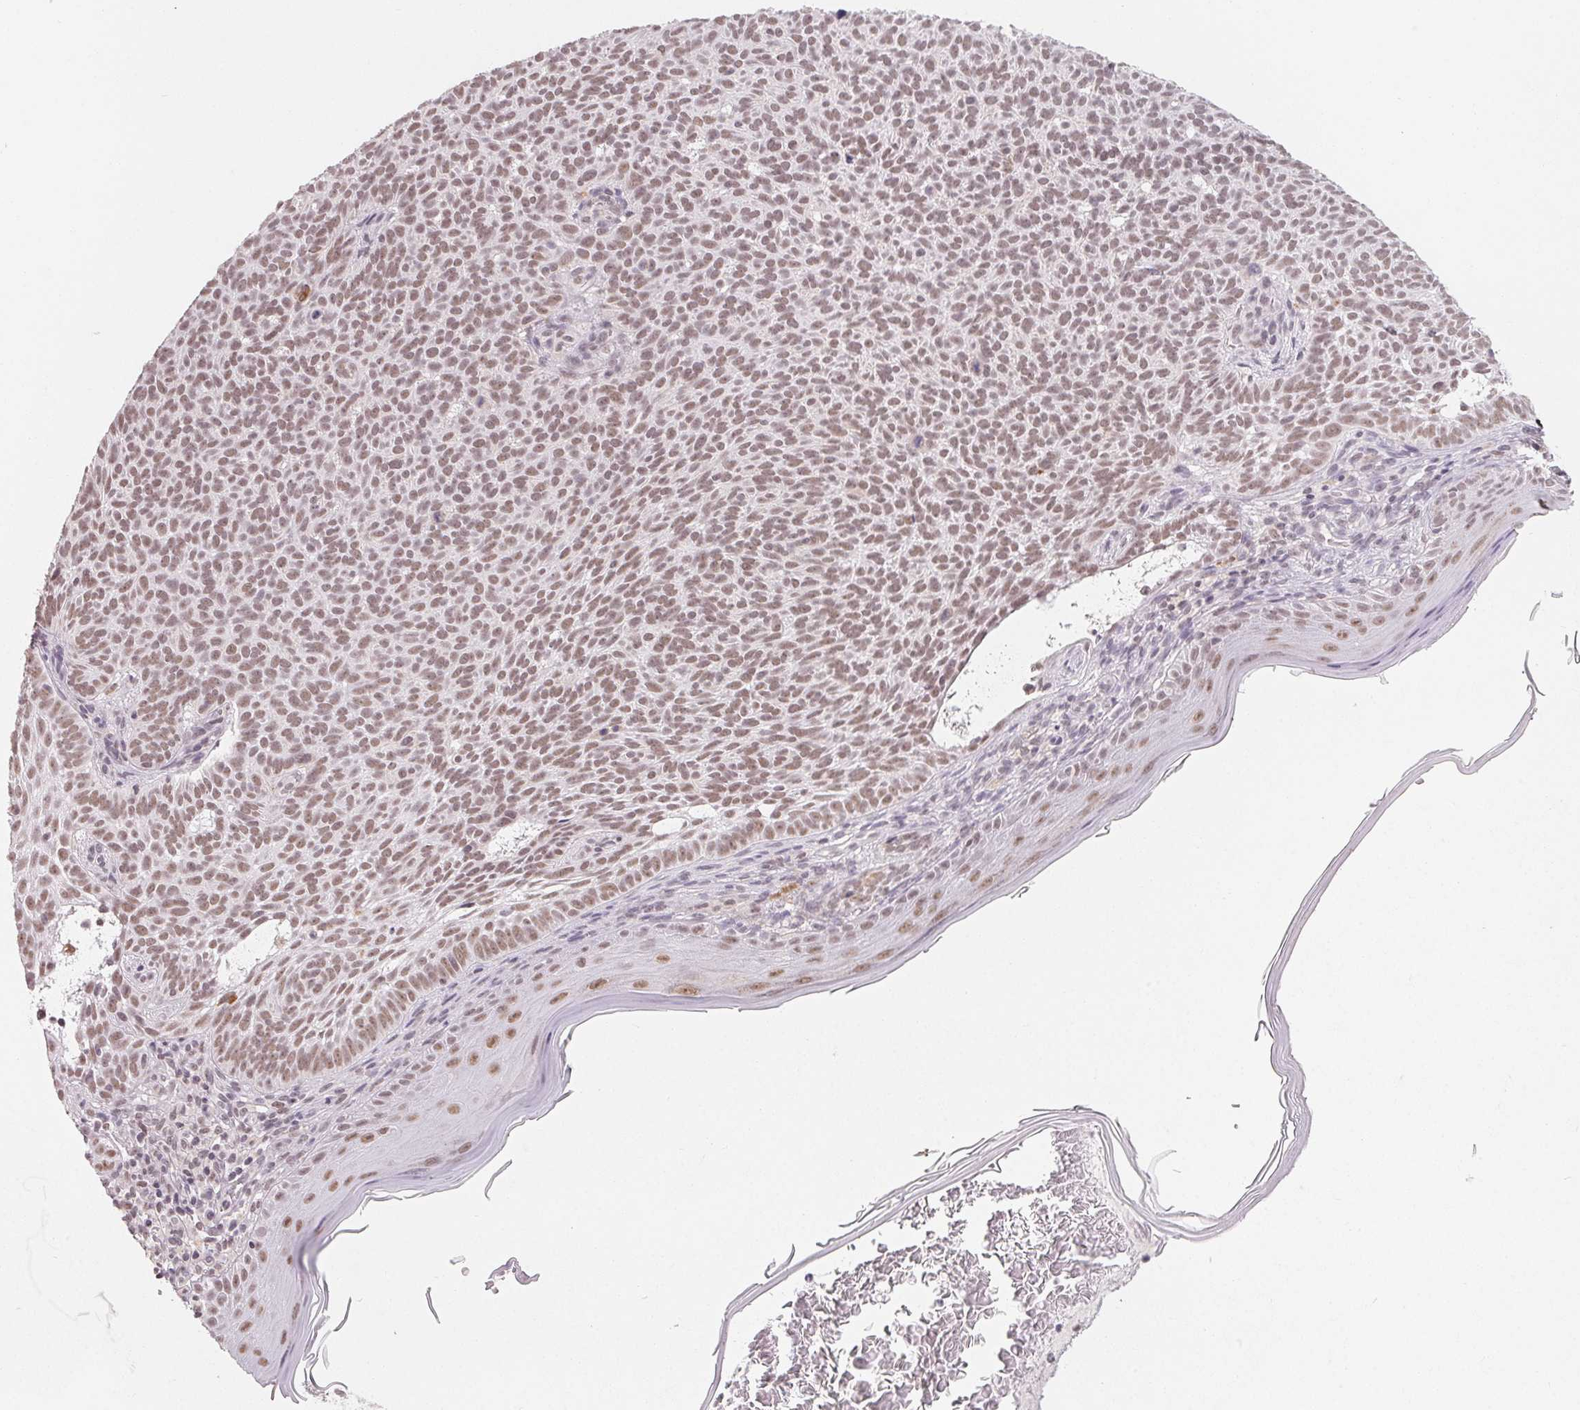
{"staining": {"intensity": "moderate", "quantity": ">75%", "location": "nuclear"}, "tissue": "skin cancer", "cell_type": "Tumor cells", "image_type": "cancer", "snomed": [{"axis": "morphology", "description": "Basal cell carcinoma"}, {"axis": "topography", "description": "Skin"}], "caption": "Moderate nuclear protein positivity is seen in about >75% of tumor cells in basal cell carcinoma (skin). The staining was performed using DAB to visualize the protein expression in brown, while the nuclei were stained in blue with hematoxylin (Magnification: 20x).", "gene": "NXF3", "patient": {"sex": "male", "age": 78}}